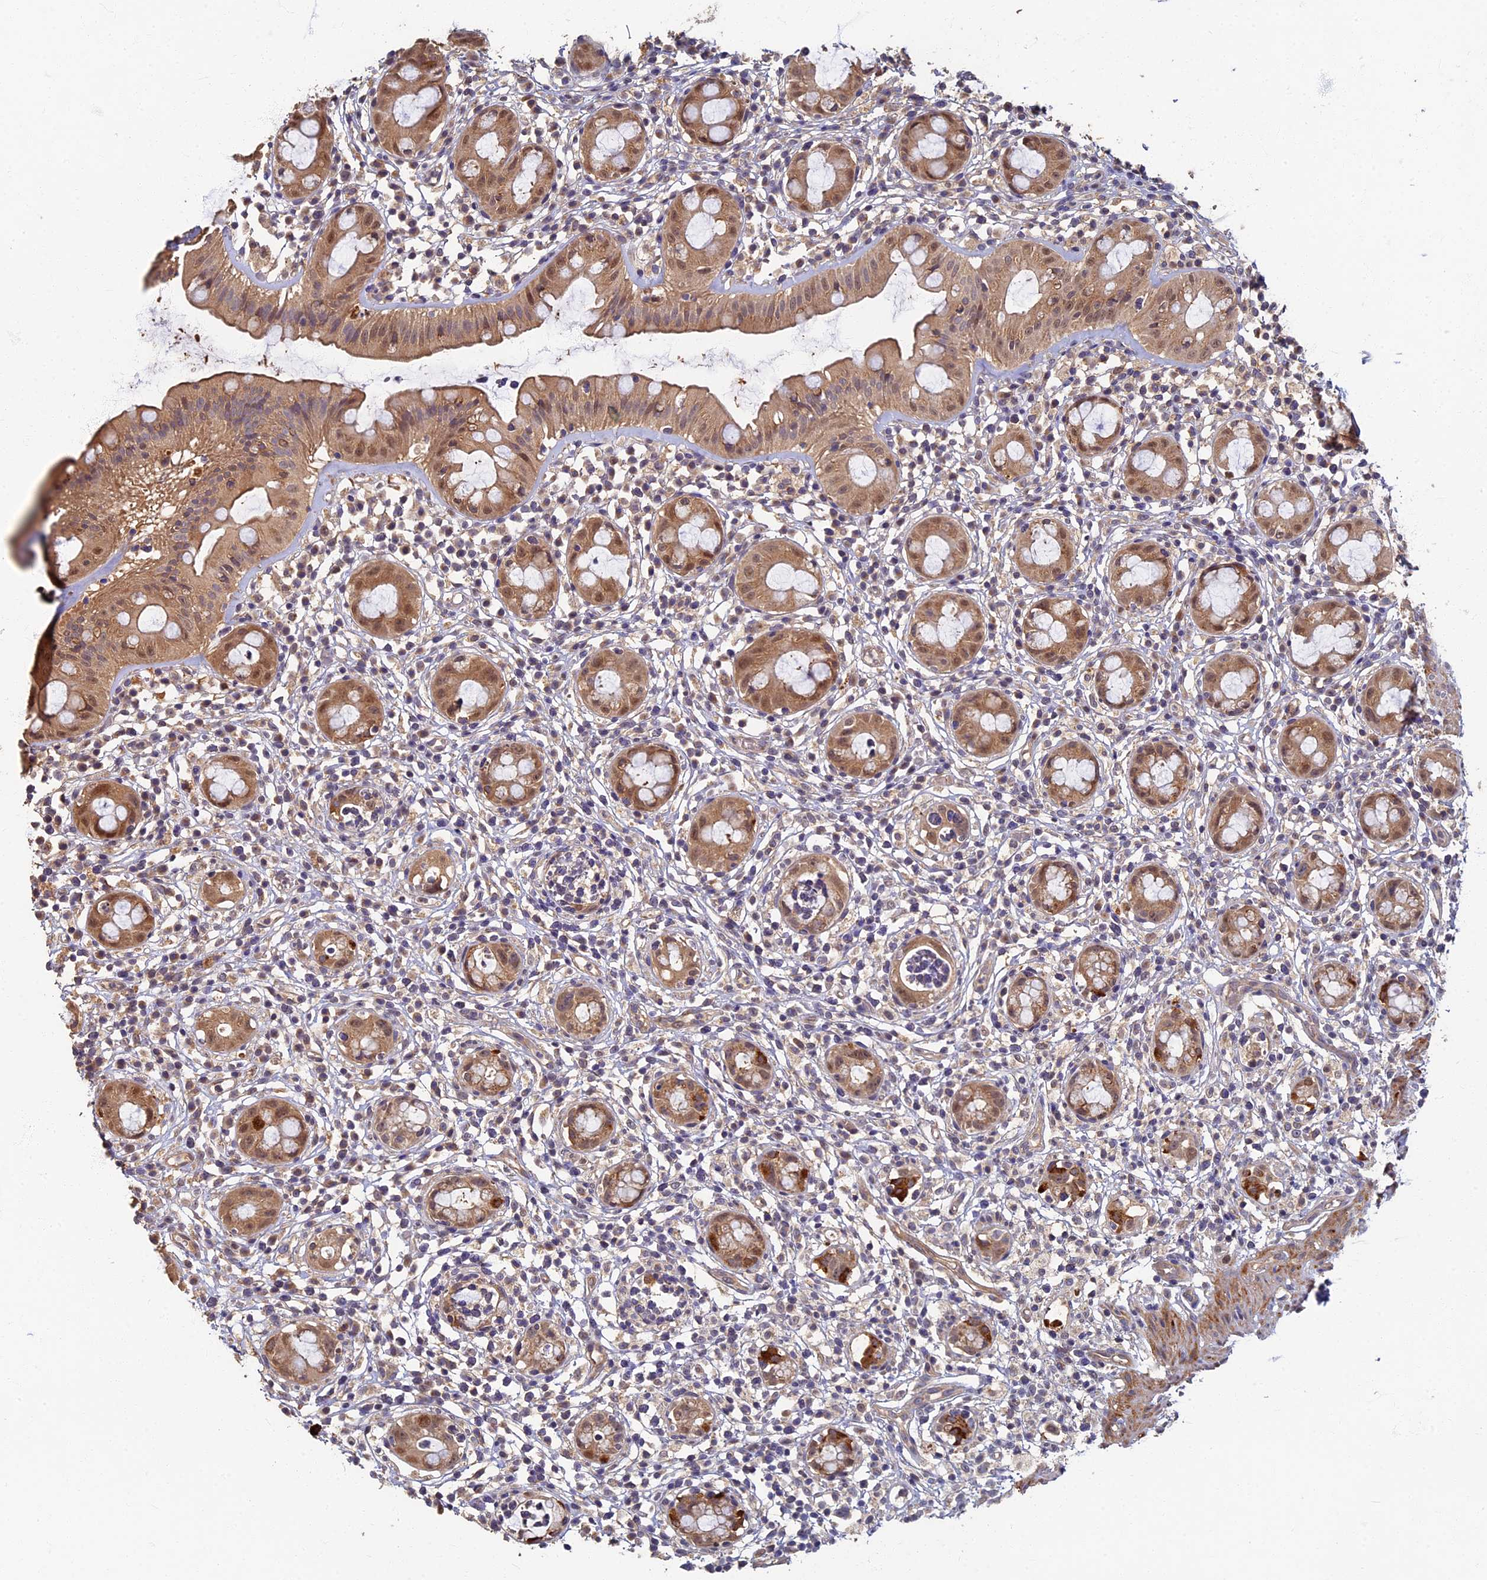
{"staining": {"intensity": "moderate", "quantity": ">75%", "location": "cytoplasmic/membranous,nuclear"}, "tissue": "rectum", "cell_type": "Glandular cells", "image_type": "normal", "snomed": [{"axis": "morphology", "description": "Normal tissue, NOS"}, {"axis": "topography", "description": "Rectum"}], "caption": "IHC of benign rectum shows medium levels of moderate cytoplasmic/membranous,nuclear positivity in about >75% of glandular cells.", "gene": "RSPH3", "patient": {"sex": "female", "age": 57}}